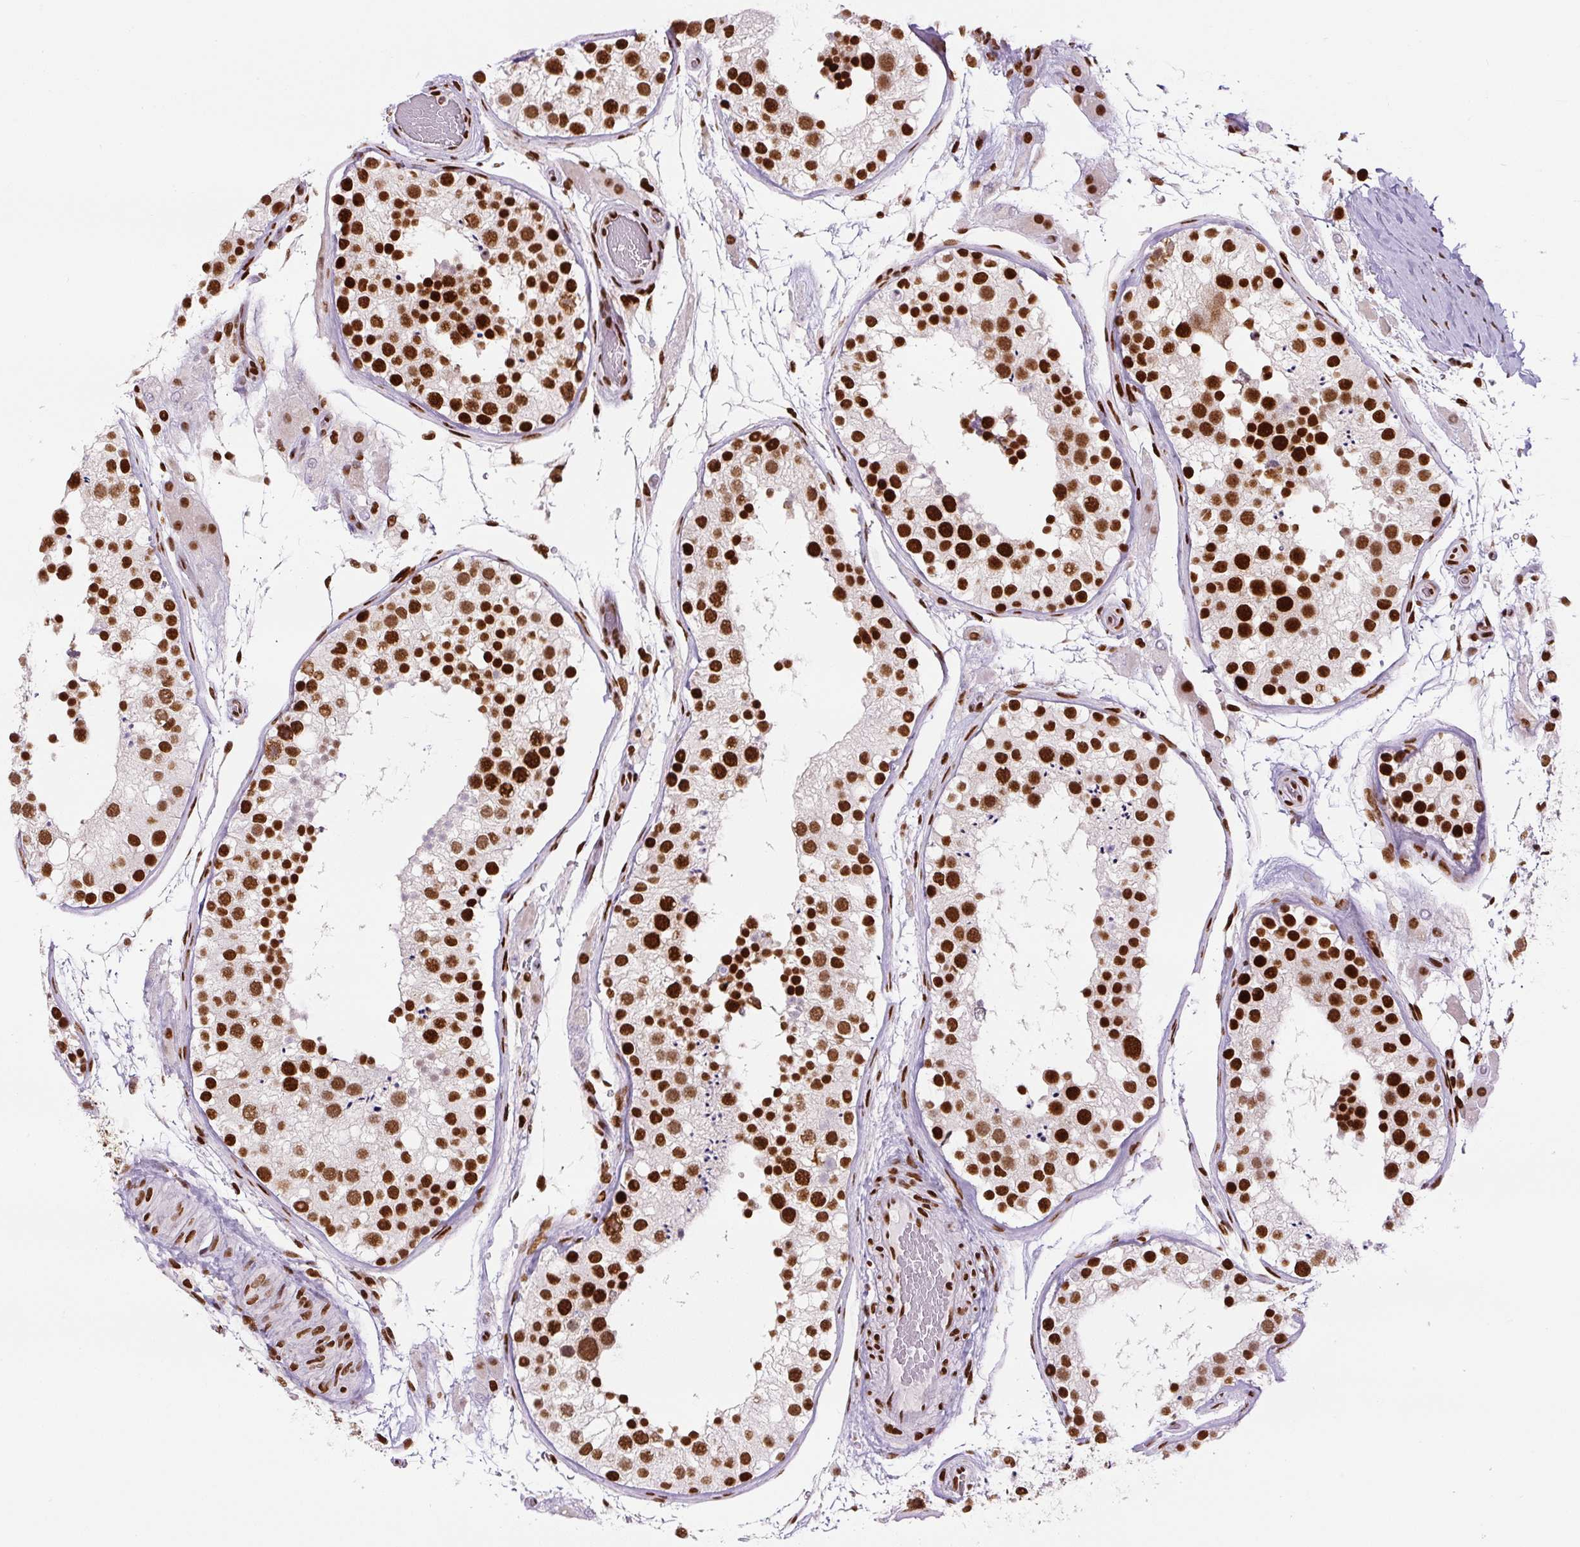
{"staining": {"intensity": "strong", "quantity": ">75%", "location": "nuclear"}, "tissue": "testis", "cell_type": "Cells in seminiferous ducts", "image_type": "normal", "snomed": [{"axis": "morphology", "description": "Normal tissue, NOS"}, {"axis": "topography", "description": "Testis"}], "caption": "Testis stained with DAB IHC shows high levels of strong nuclear expression in approximately >75% of cells in seminiferous ducts.", "gene": "FUS", "patient": {"sex": "male", "age": 26}}